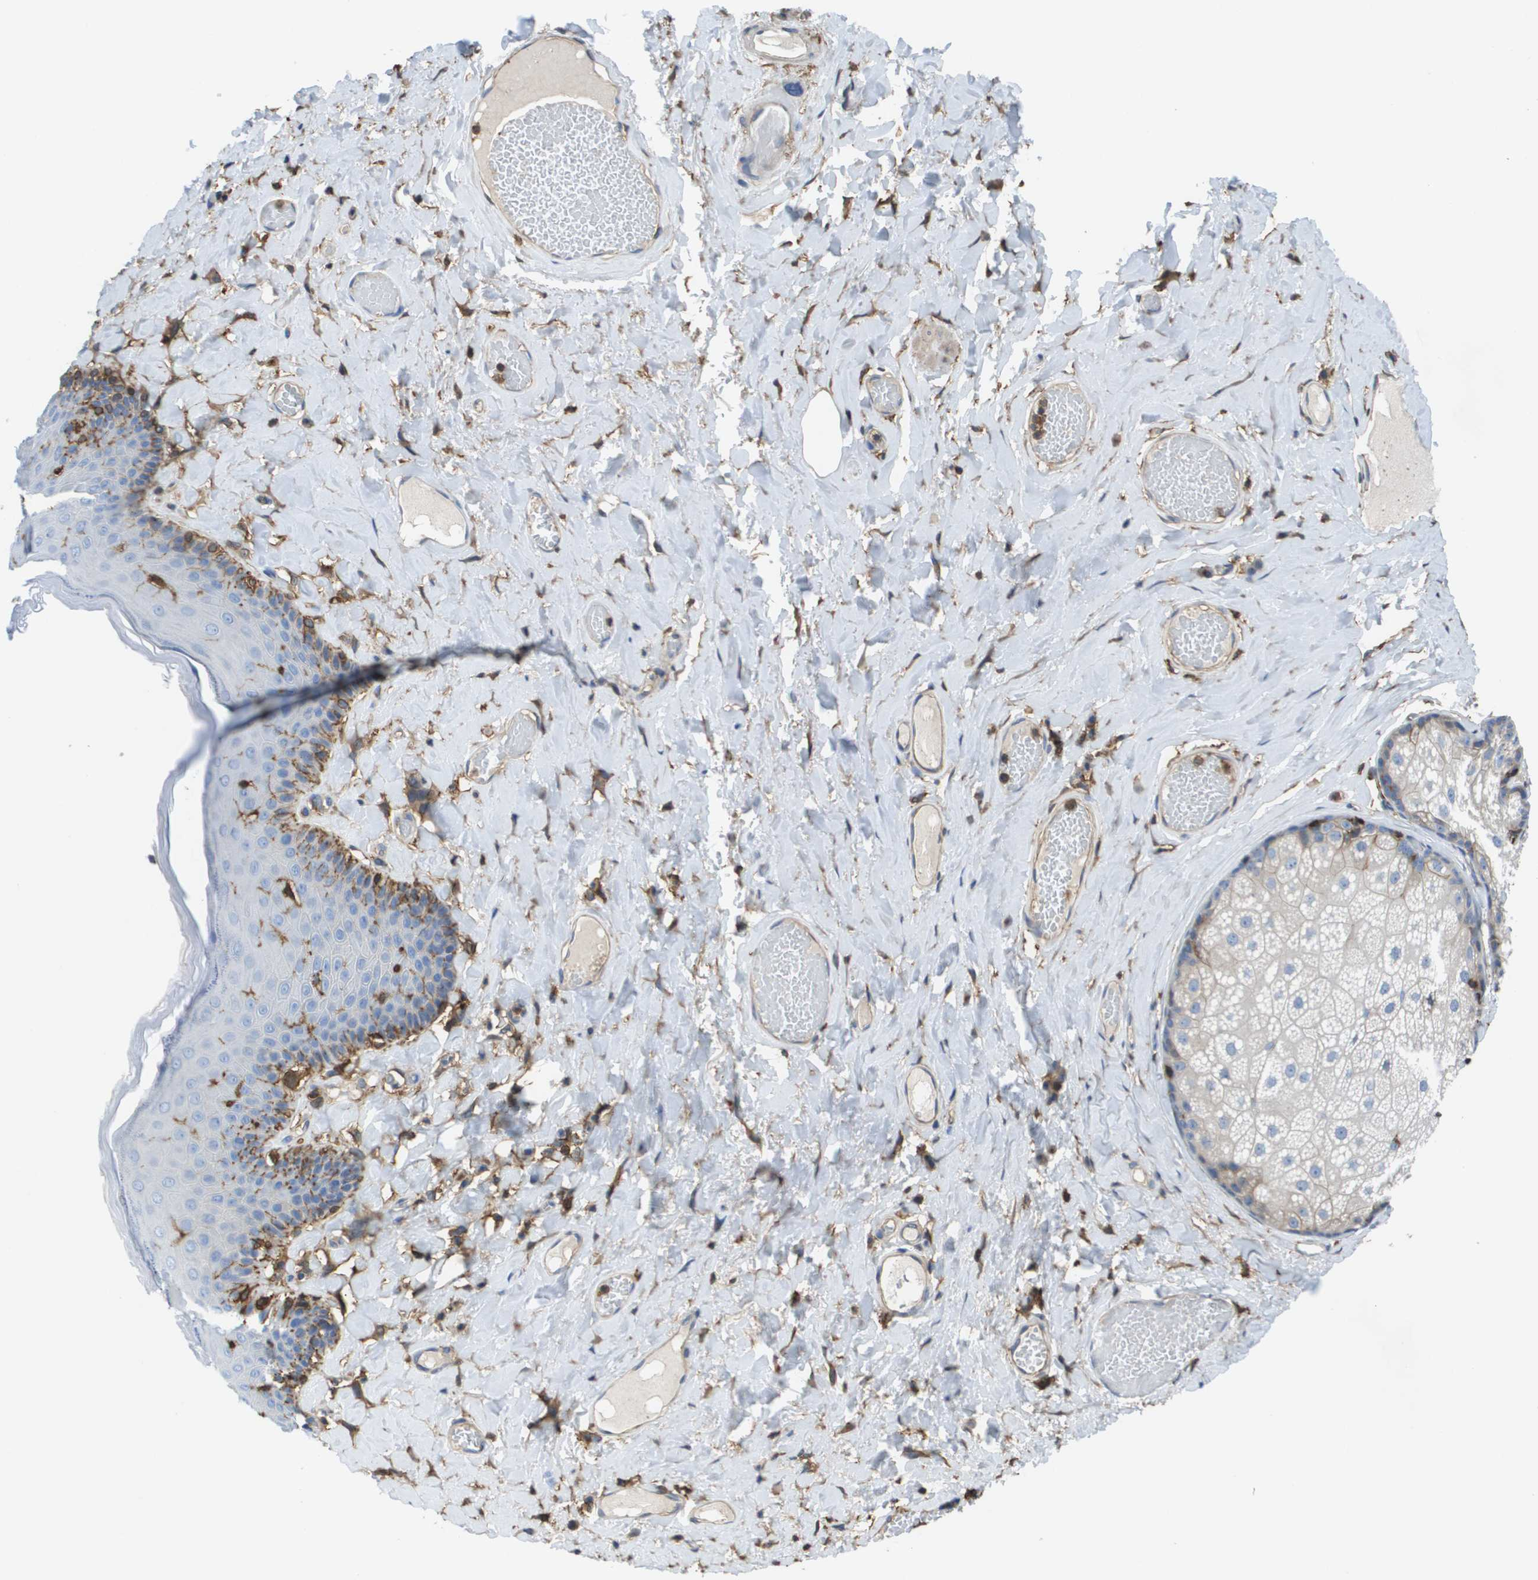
{"staining": {"intensity": "moderate", "quantity": "<25%", "location": "cytoplasmic/membranous"}, "tissue": "skin", "cell_type": "Epidermal cells", "image_type": "normal", "snomed": [{"axis": "morphology", "description": "Normal tissue, NOS"}, {"axis": "topography", "description": "Anal"}], "caption": "IHC histopathology image of unremarkable skin: skin stained using immunohistochemistry shows low levels of moderate protein expression localized specifically in the cytoplasmic/membranous of epidermal cells, appearing as a cytoplasmic/membranous brown color.", "gene": "PASK", "patient": {"sex": "male", "age": 69}}